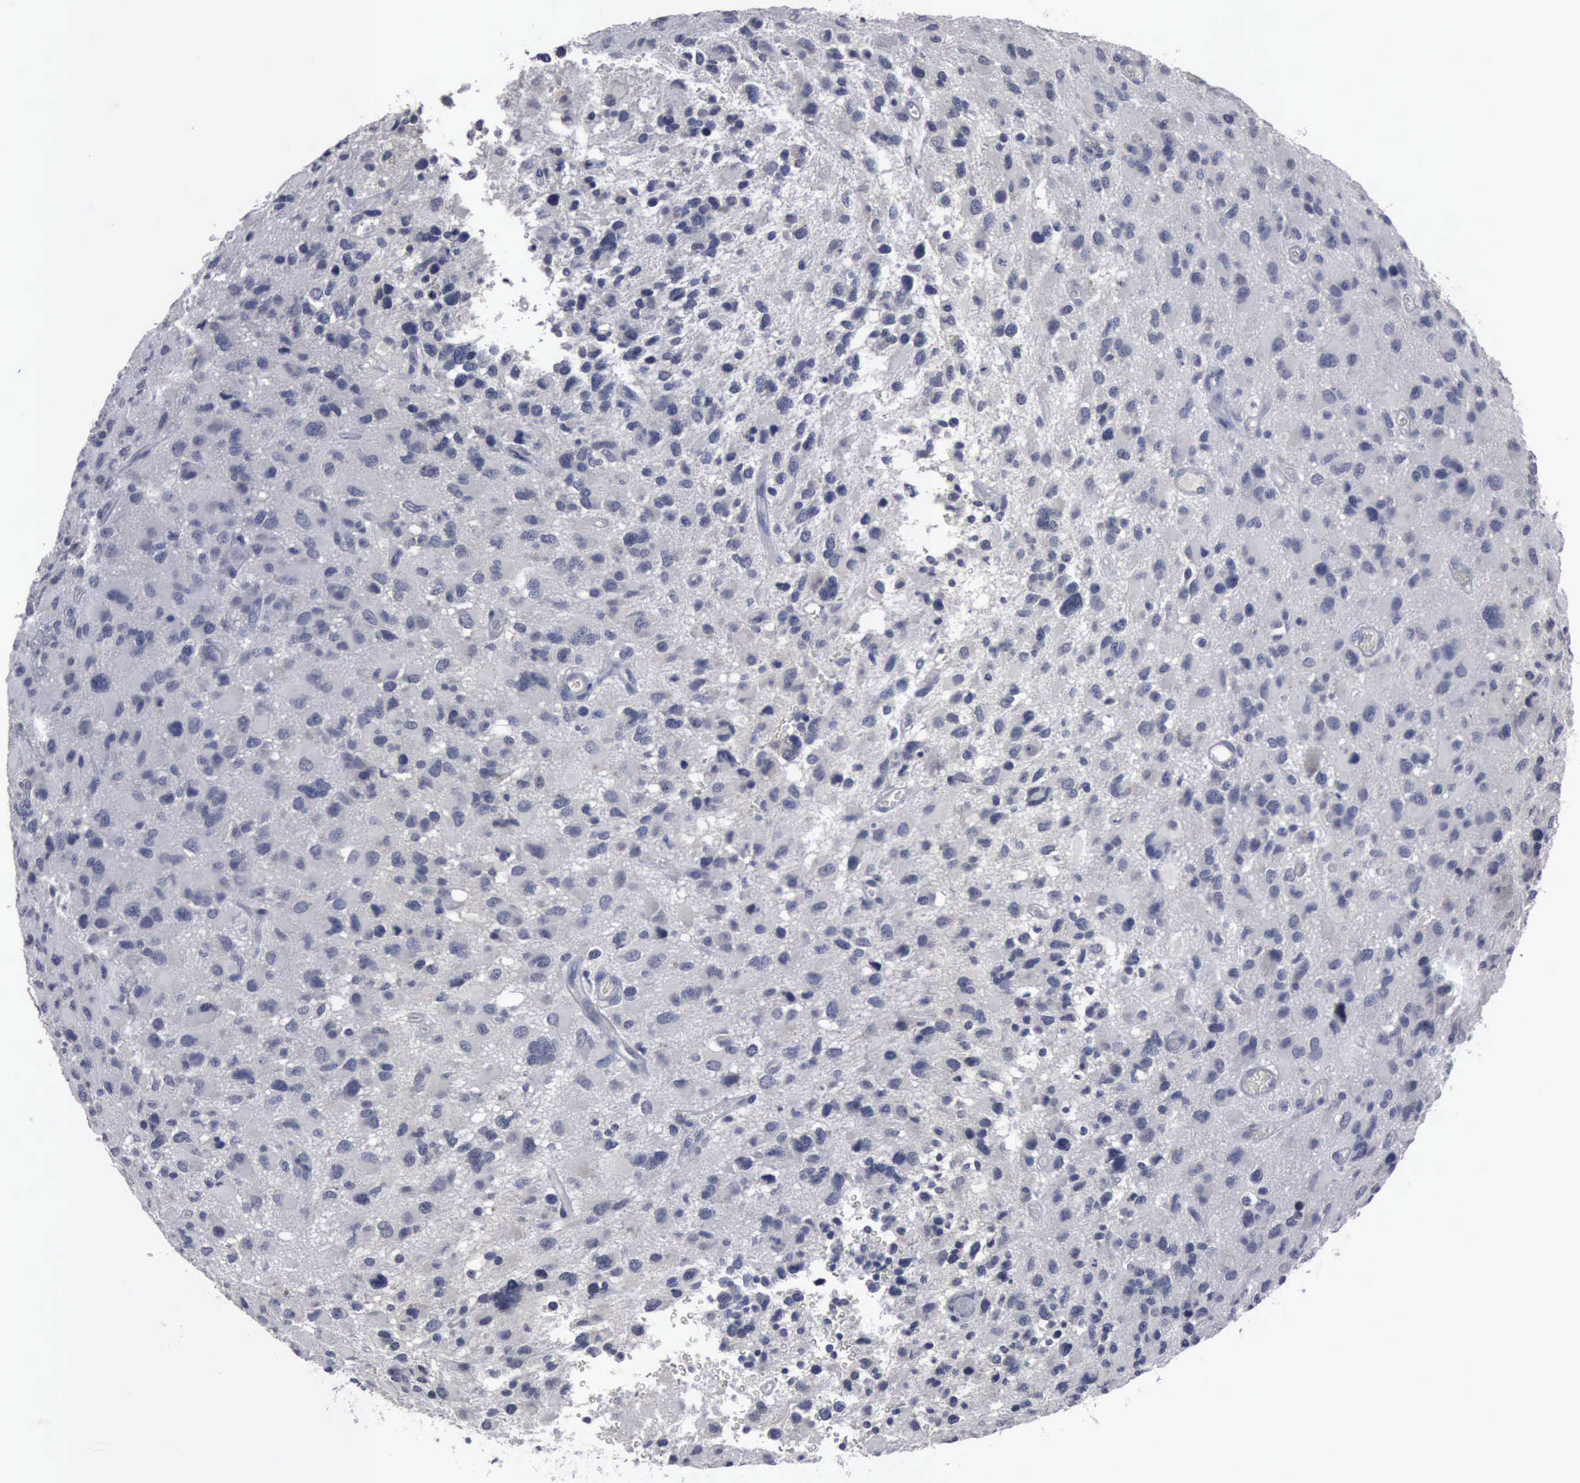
{"staining": {"intensity": "negative", "quantity": "none", "location": "none"}, "tissue": "glioma", "cell_type": "Tumor cells", "image_type": "cancer", "snomed": [{"axis": "morphology", "description": "Glioma, malignant, High grade"}, {"axis": "topography", "description": "Brain"}], "caption": "This is an IHC image of human glioma. There is no staining in tumor cells.", "gene": "MYO18B", "patient": {"sex": "male", "age": 69}}